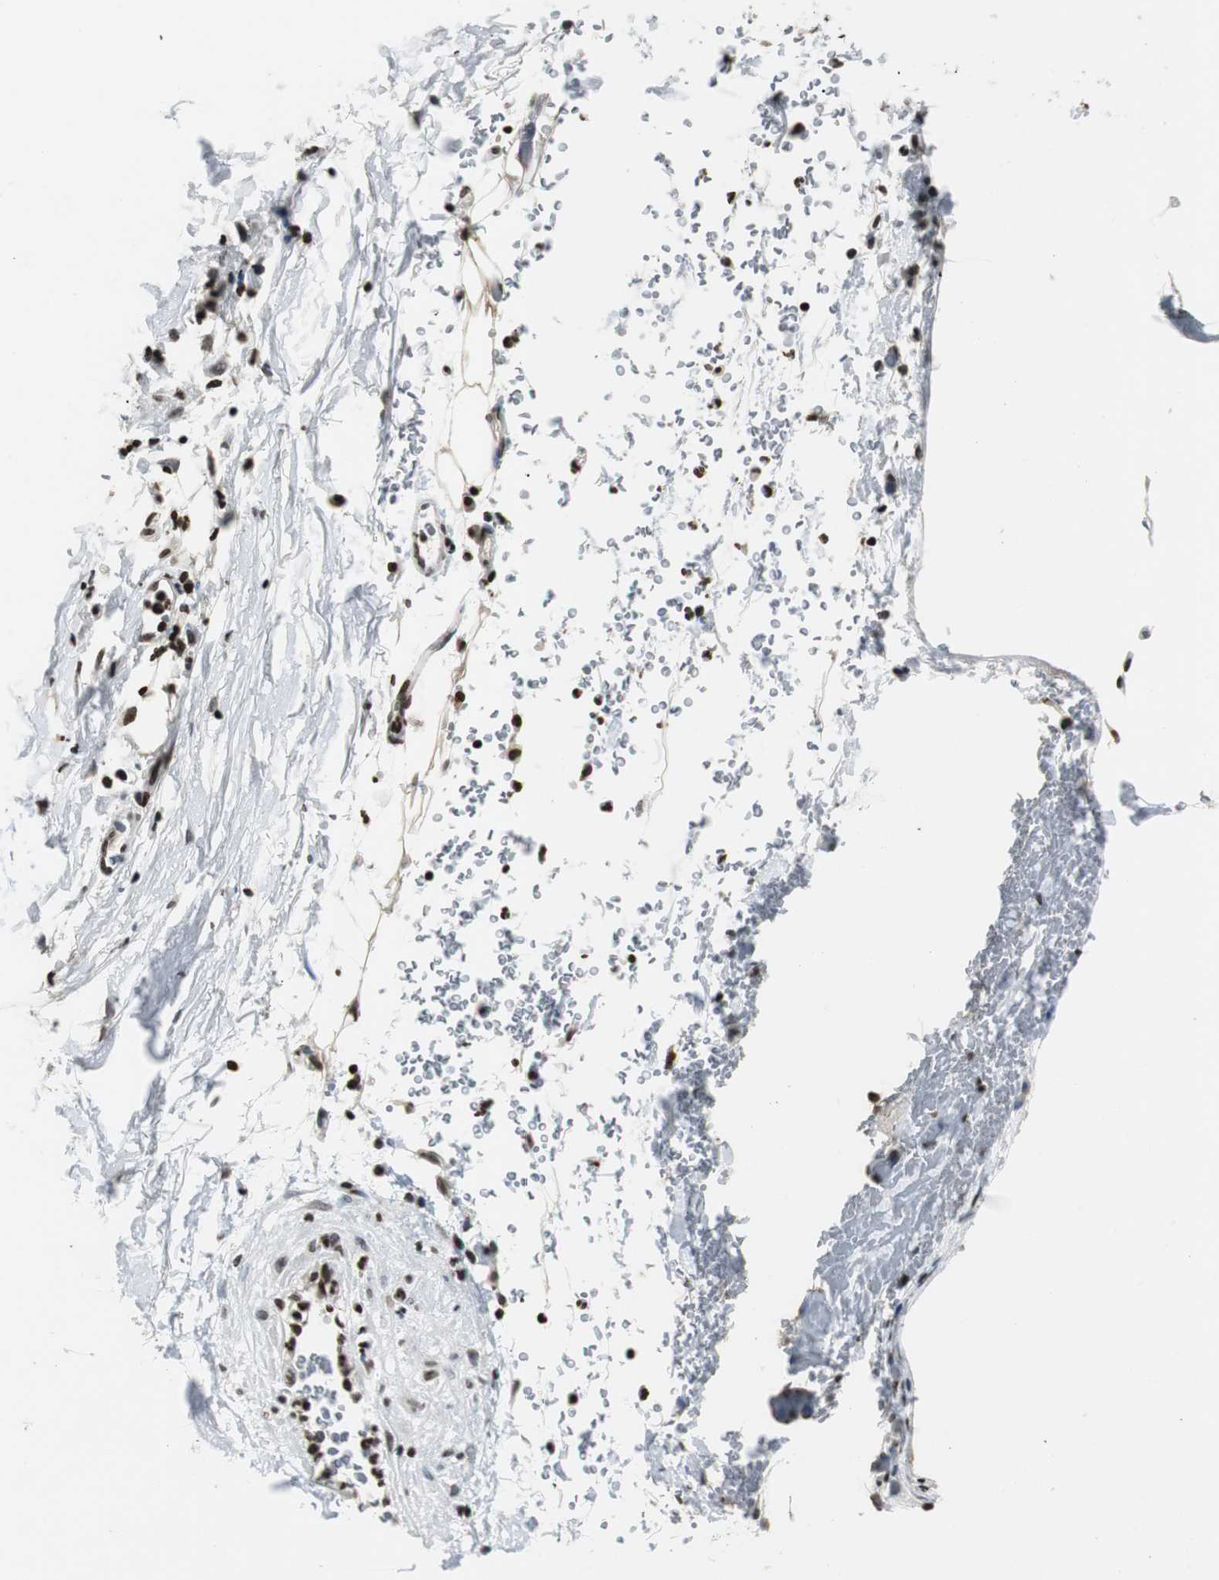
{"staining": {"intensity": "moderate", "quantity": ">75%", "location": "nuclear"}, "tissue": "adipose tissue", "cell_type": "Adipocytes", "image_type": "normal", "snomed": [{"axis": "morphology", "description": "Normal tissue, NOS"}, {"axis": "topography", "description": "Cartilage tissue"}, {"axis": "topography", "description": "Bronchus"}], "caption": "Immunohistochemistry (DAB (3,3'-diaminobenzidine)) staining of normal human adipose tissue demonstrates moderate nuclear protein expression in about >75% of adipocytes.", "gene": "PAXIP1", "patient": {"sex": "female", "age": 73}}